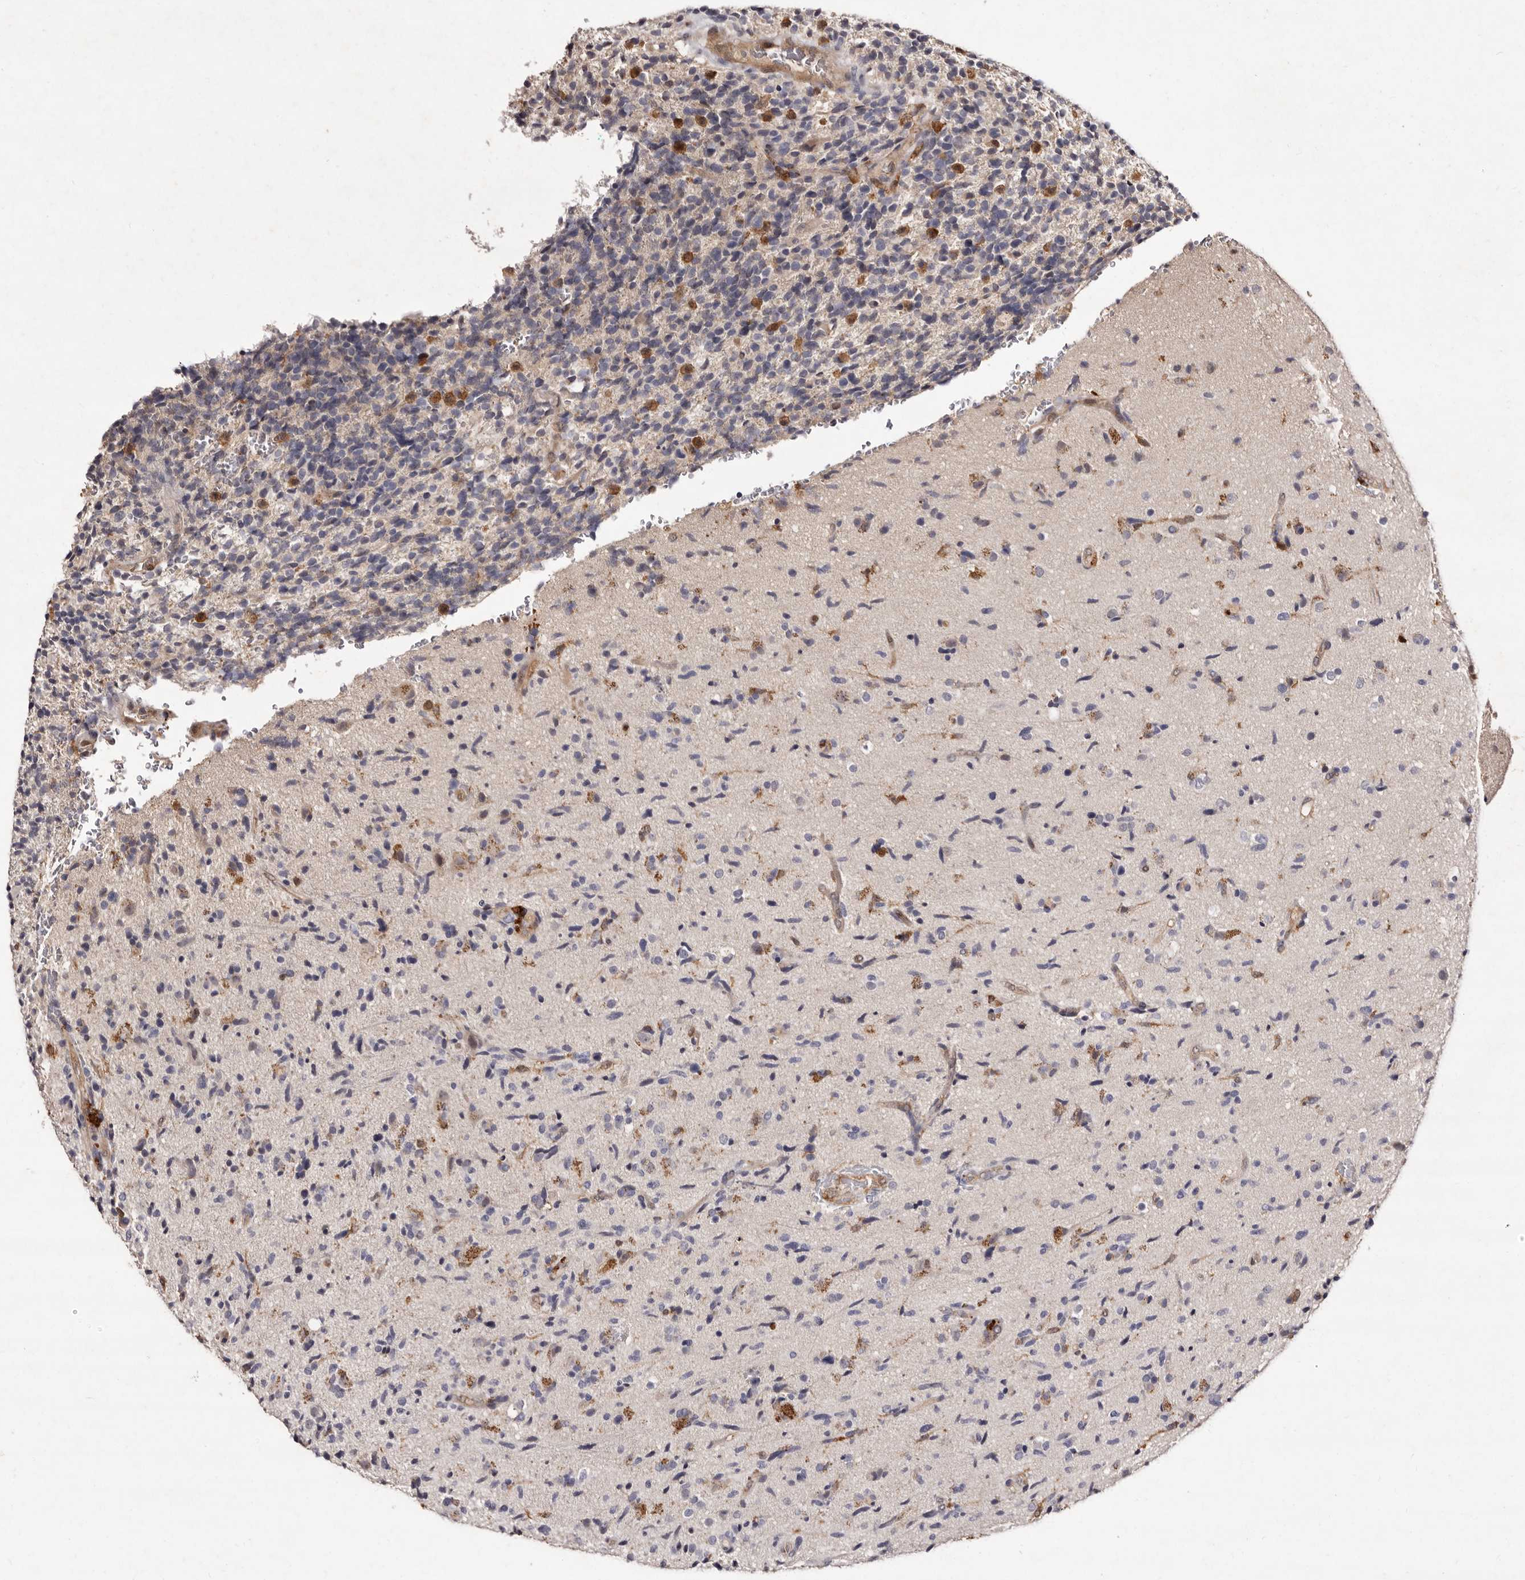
{"staining": {"intensity": "negative", "quantity": "none", "location": "none"}, "tissue": "glioma", "cell_type": "Tumor cells", "image_type": "cancer", "snomed": [{"axis": "morphology", "description": "Glioma, malignant, High grade"}, {"axis": "topography", "description": "Brain"}], "caption": "A histopathology image of glioma stained for a protein exhibits no brown staining in tumor cells.", "gene": "GIMAP4", "patient": {"sex": "male", "age": 72}}